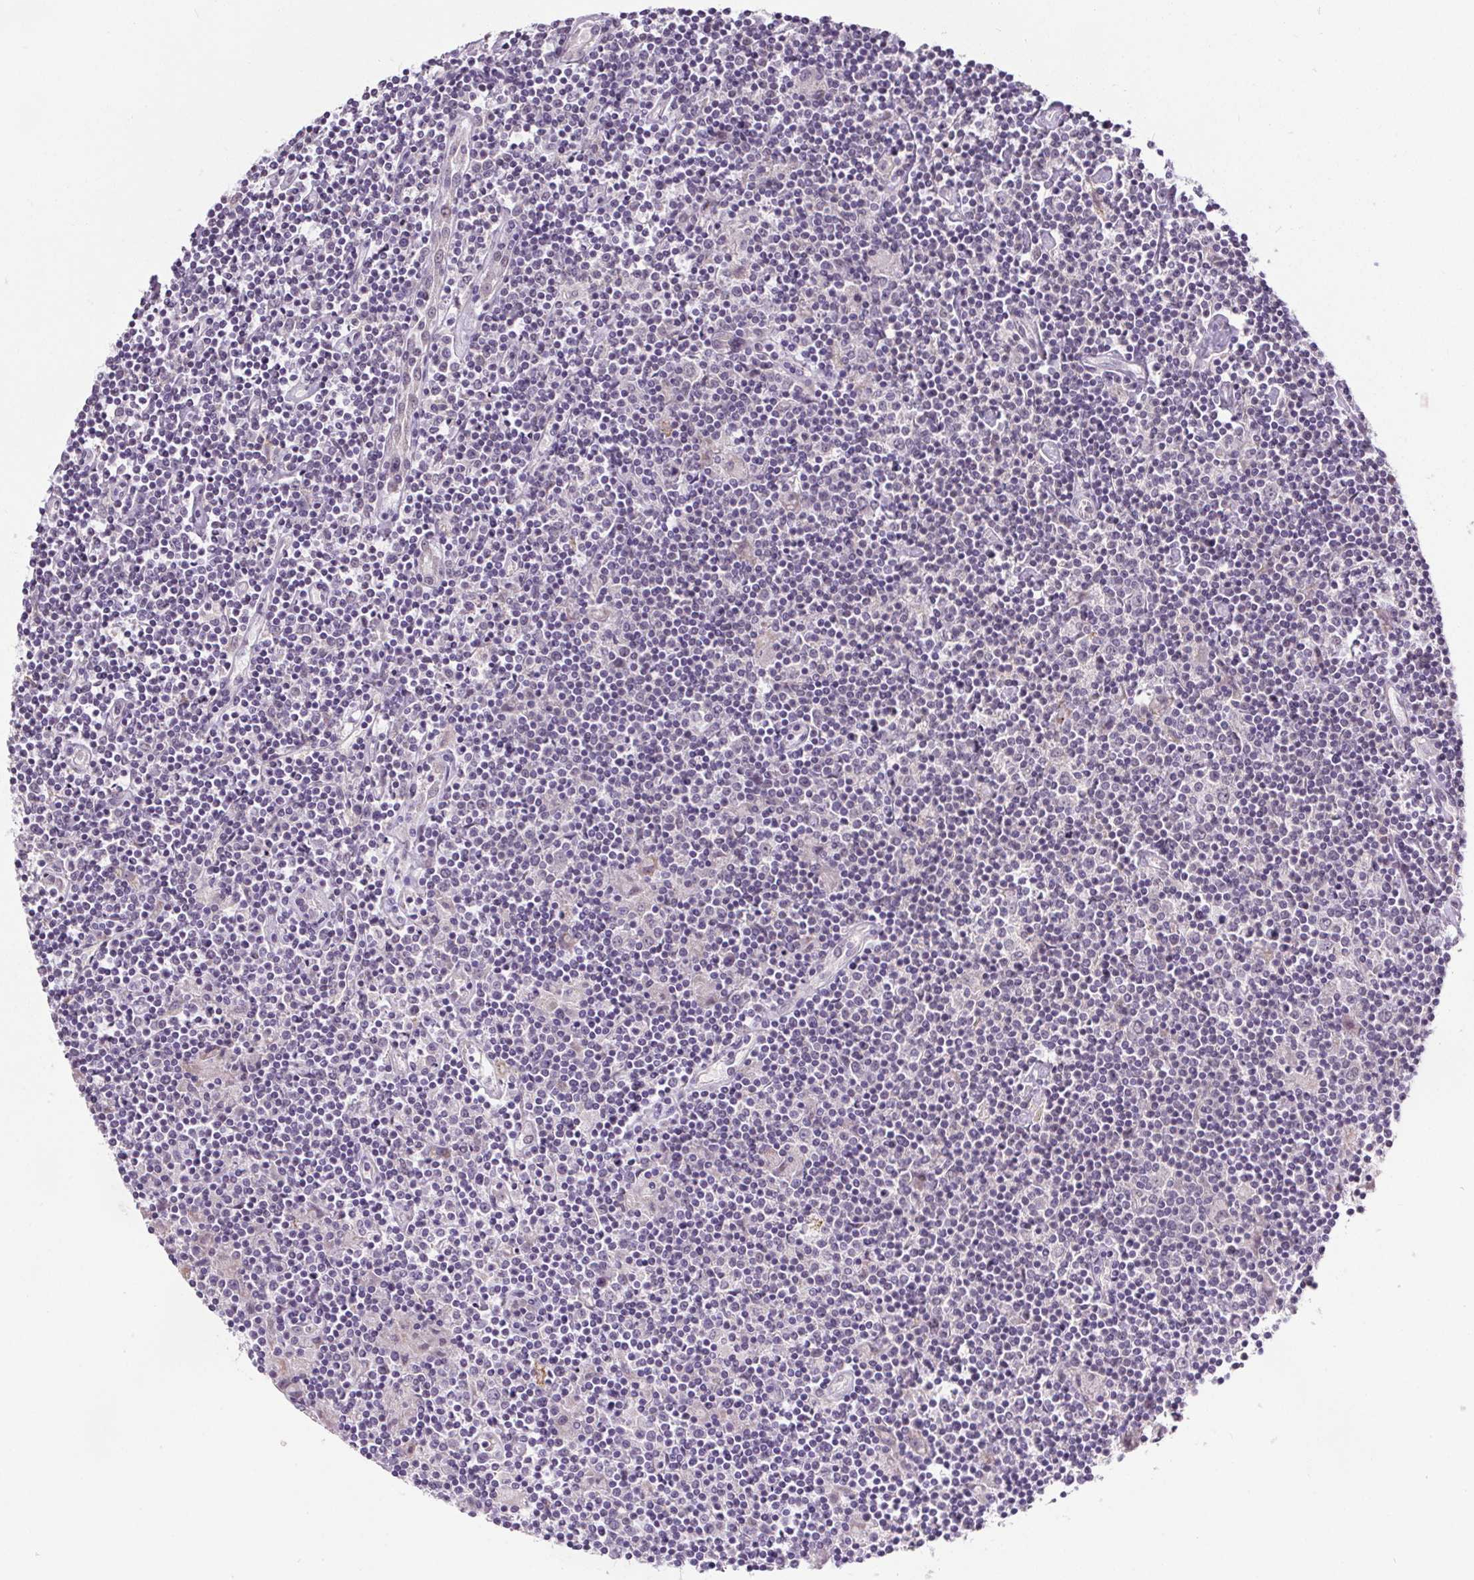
{"staining": {"intensity": "negative", "quantity": "none", "location": "none"}, "tissue": "lymphoma", "cell_type": "Tumor cells", "image_type": "cancer", "snomed": [{"axis": "morphology", "description": "Hodgkin's disease, NOS"}, {"axis": "topography", "description": "Lymph node"}], "caption": "Tumor cells show no significant protein expression in Hodgkin's disease.", "gene": "SLC2A9", "patient": {"sex": "male", "age": 40}}